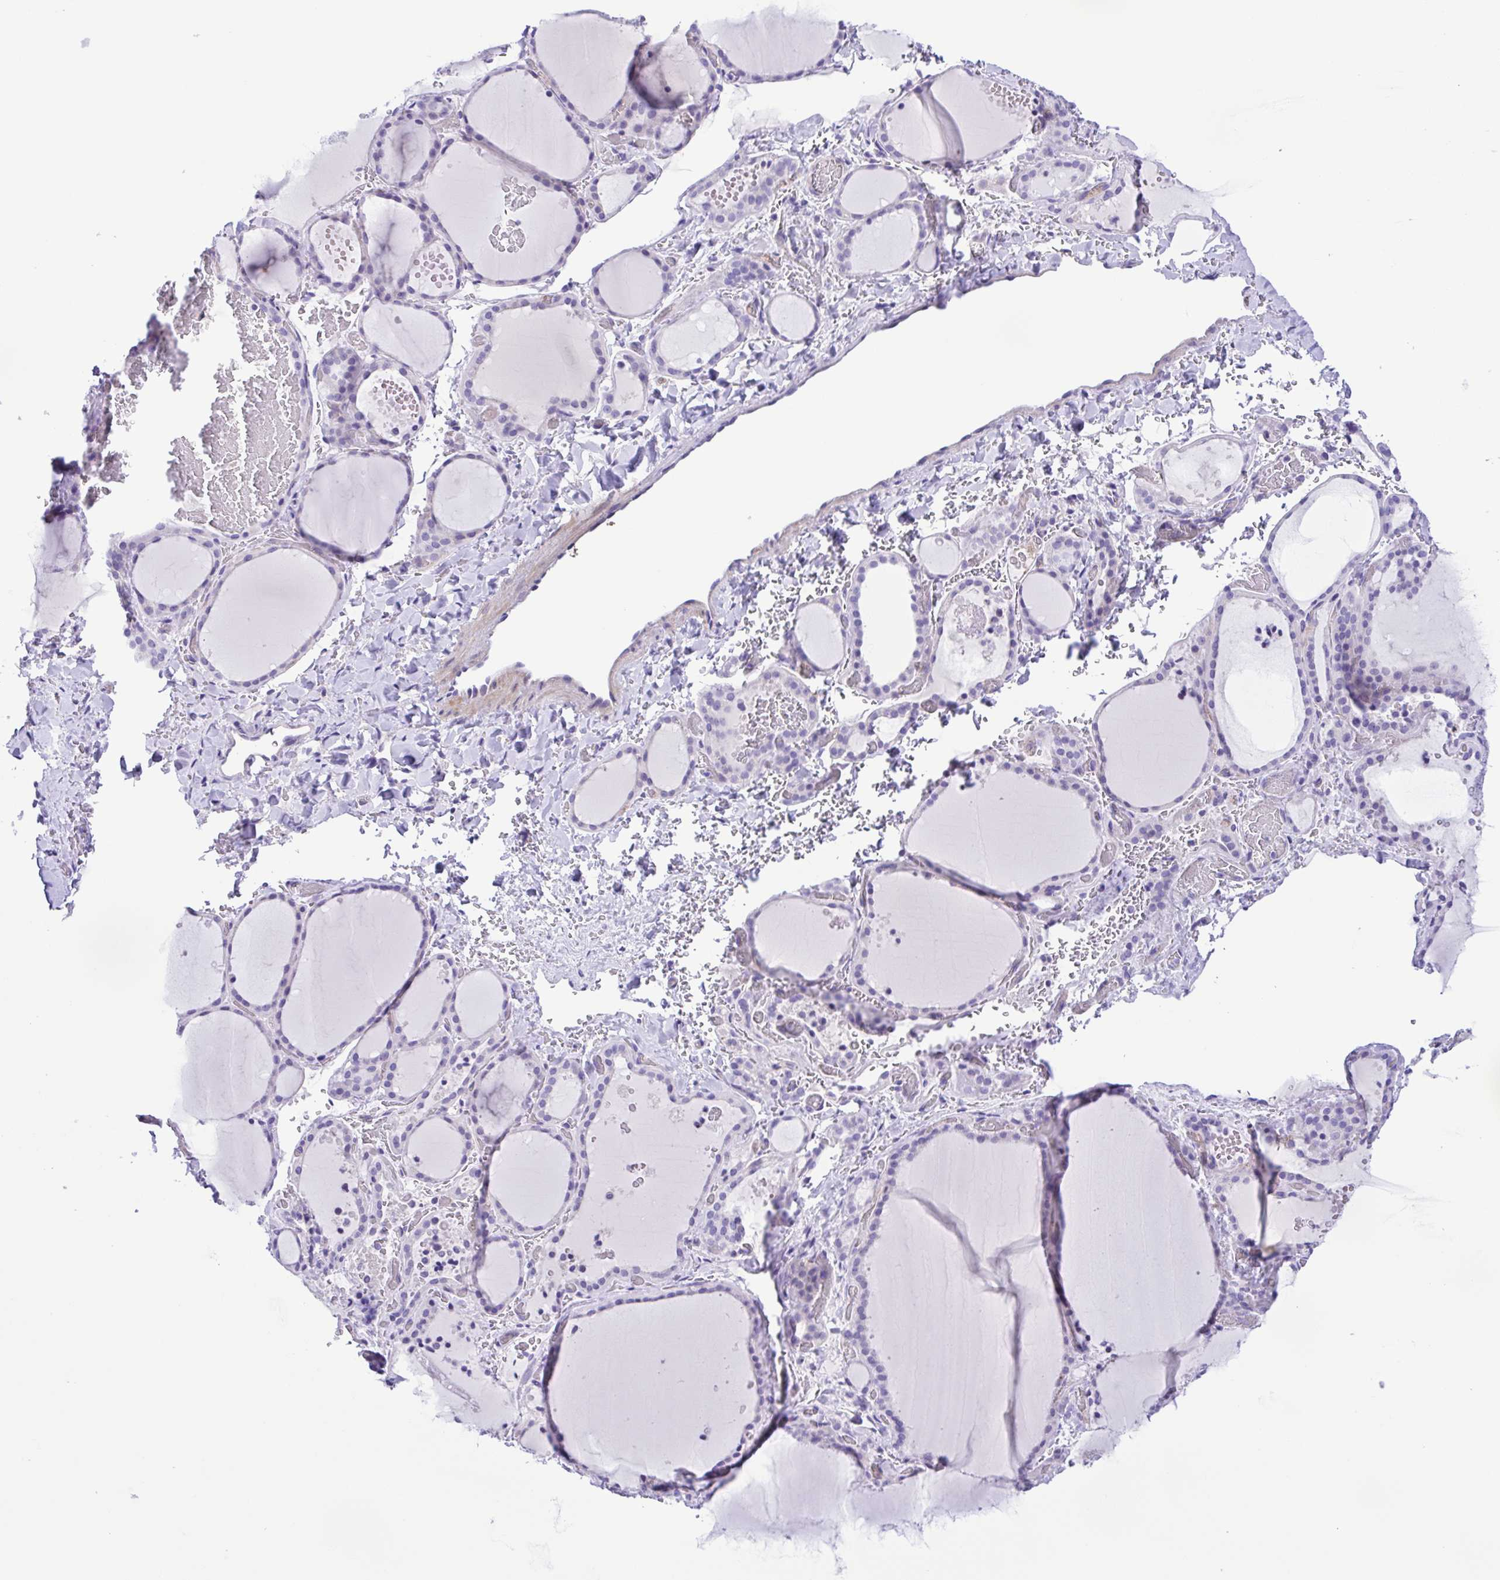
{"staining": {"intensity": "negative", "quantity": "none", "location": "none"}, "tissue": "thyroid gland", "cell_type": "Glandular cells", "image_type": "normal", "snomed": [{"axis": "morphology", "description": "Normal tissue, NOS"}, {"axis": "topography", "description": "Thyroid gland"}], "caption": "High power microscopy photomicrograph of an IHC photomicrograph of unremarkable thyroid gland, revealing no significant positivity in glandular cells.", "gene": "ISM2", "patient": {"sex": "female", "age": 36}}